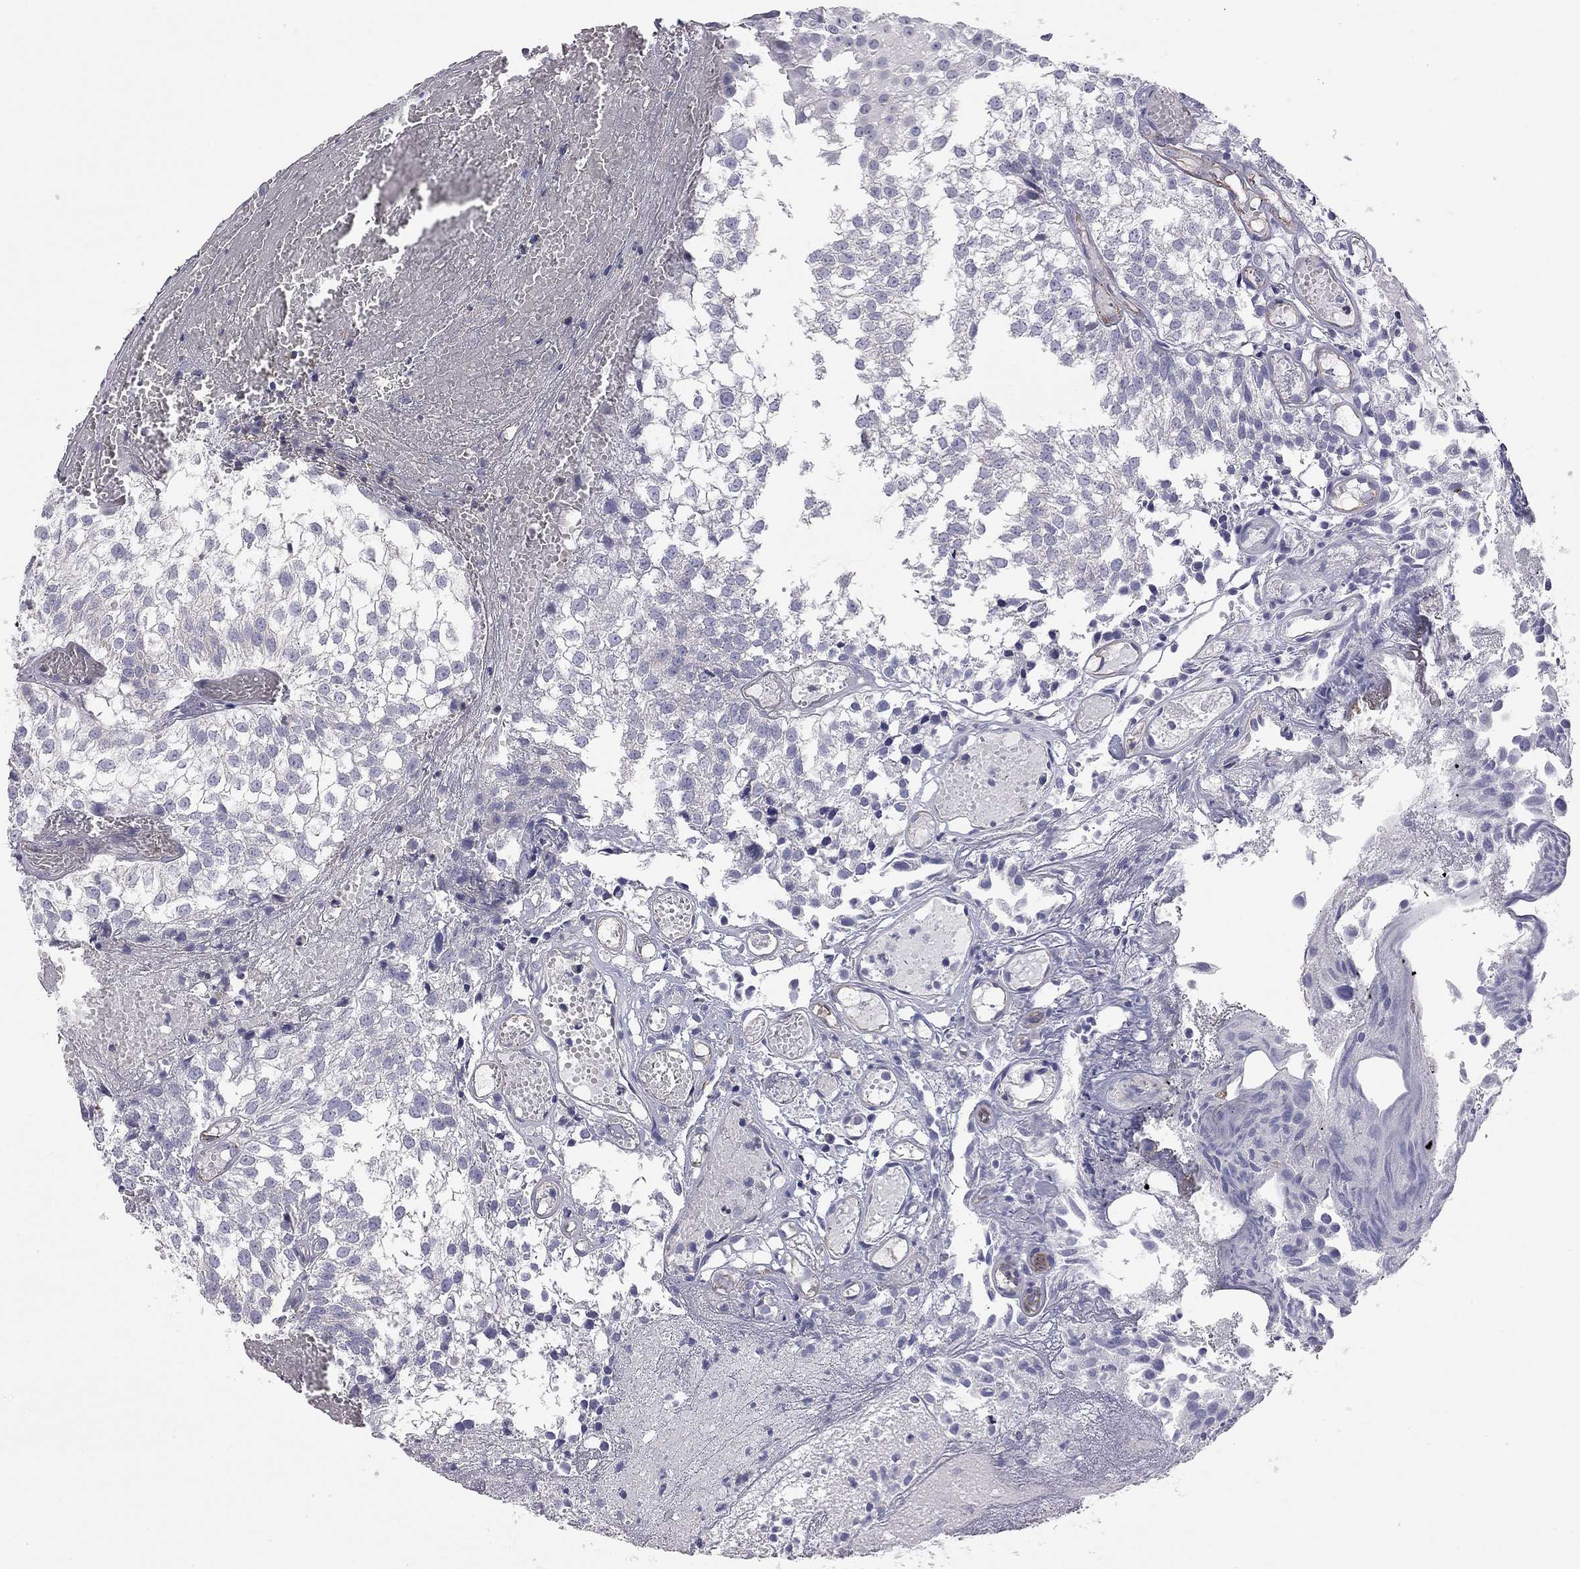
{"staining": {"intensity": "negative", "quantity": "none", "location": "none"}, "tissue": "urothelial cancer", "cell_type": "Tumor cells", "image_type": "cancer", "snomed": [{"axis": "morphology", "description": "Urothelial carcinoma, Low grade"}, {"axis": "topography", "description": "Urinary bladder"}], "caption": "The immunohistochemistry histopathology image has no significant staining in tumor cells of low-grade urothelial carcinoma tissue.", "gene": "GPRC5B", "patient": {"sex": "male", "age": 79}}